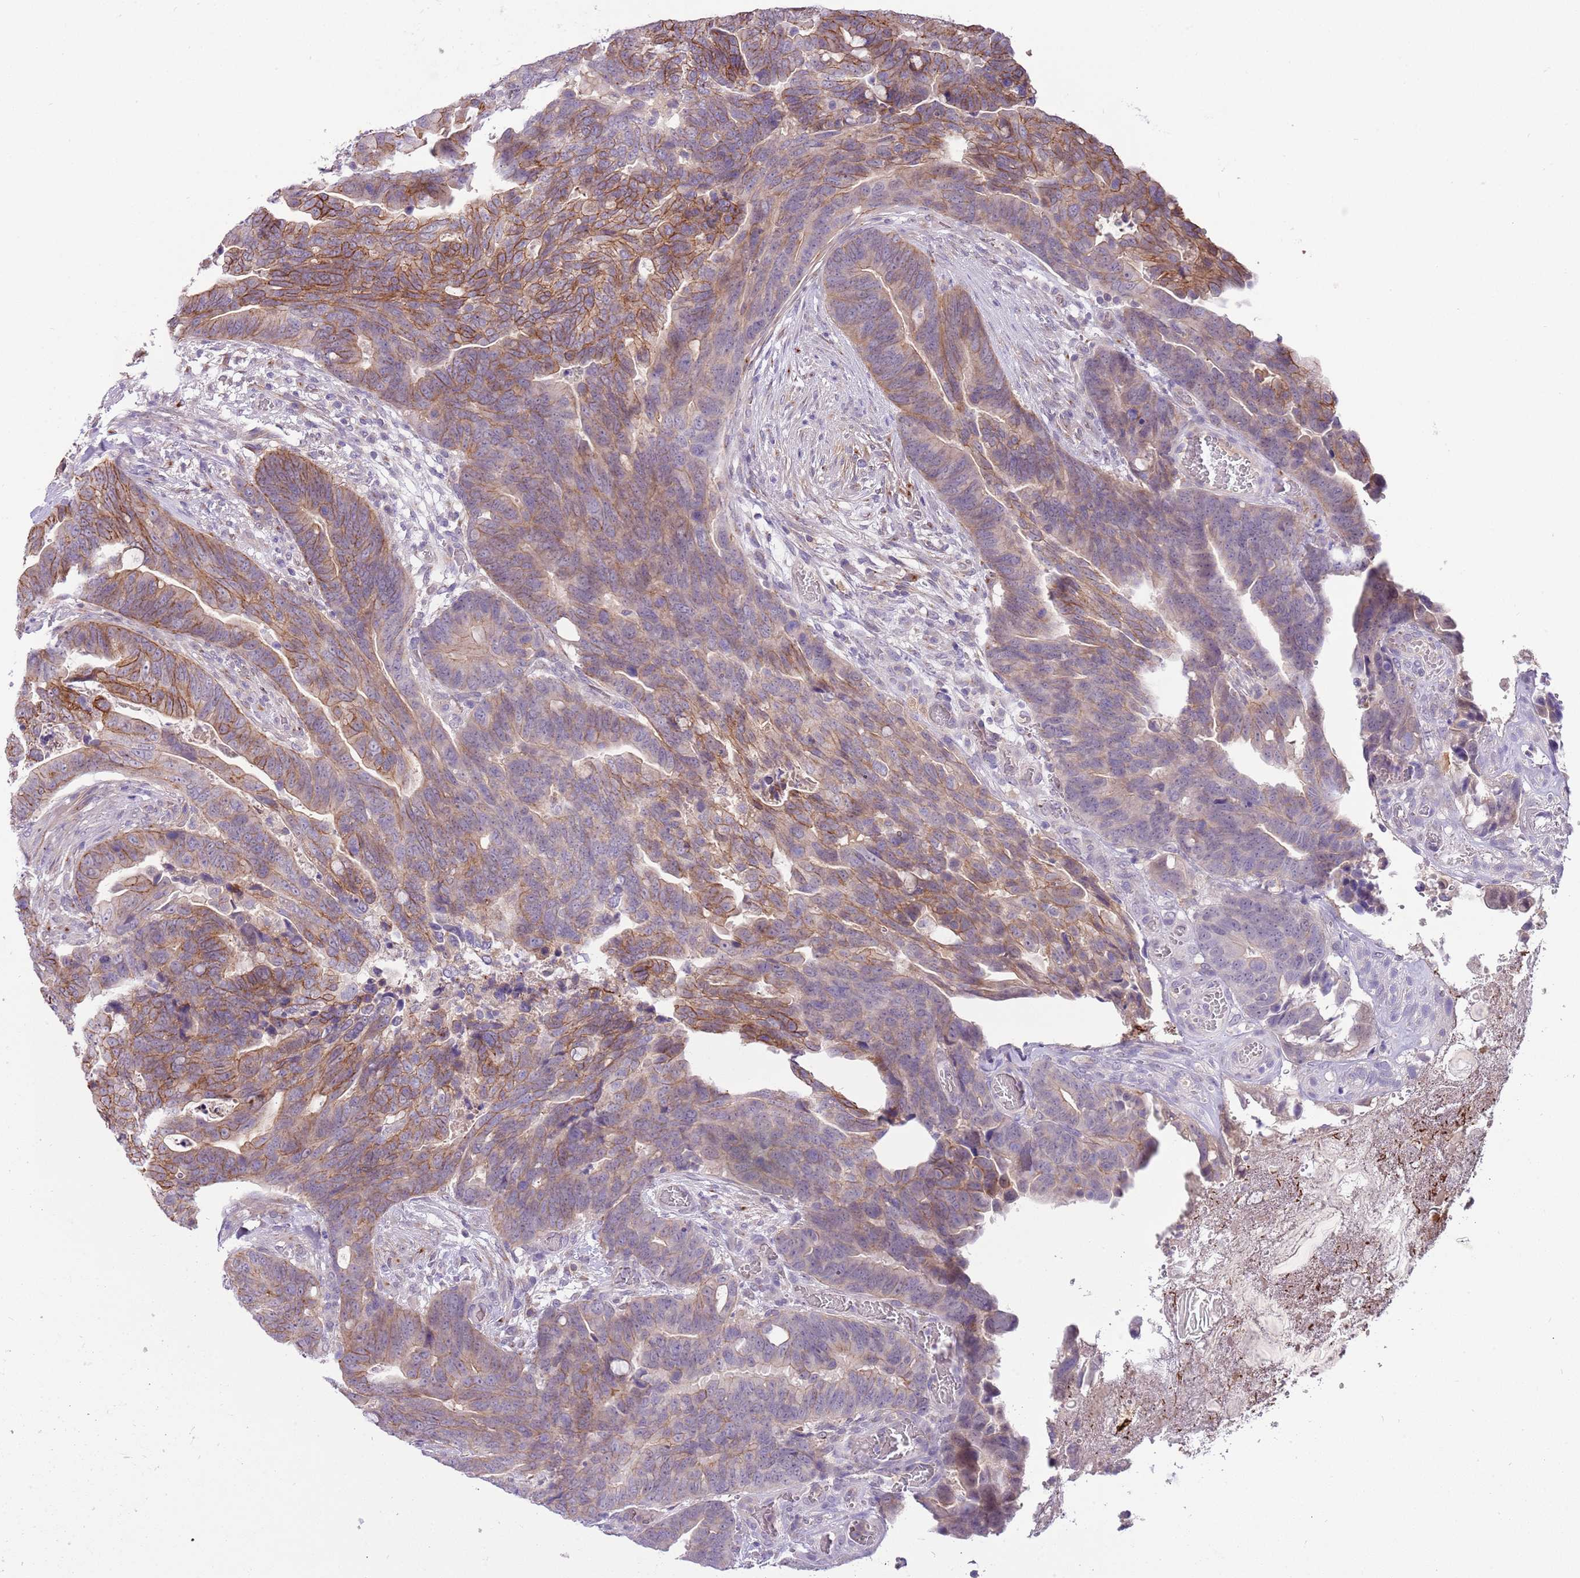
{"staining": {"intensity": "moderate", "quantity": "25%-75%", "location": "cytoplasmic/membranous"}, "tissue": "colorectal cancer", "cell_type": "Tumor cells", "image_type": "cancer", "snomed": [{"axis": "morphology", "description": "Adenocarcinoma, NOS"}, {"axis": "topography", "description": "Colon"}], "caption": "A high-resolution image shows IHC staining of colorectal cancer, which demonstrates moderate cytoplasmic/membranous expression in approximately 25%-75% of tumor cells. (DAB (3,3'-diaminobenzidine) IHC with brightfield microscopy, high magnification).", "gene": "CFAP73", "patient": {"sex": "female", "age": 82}}